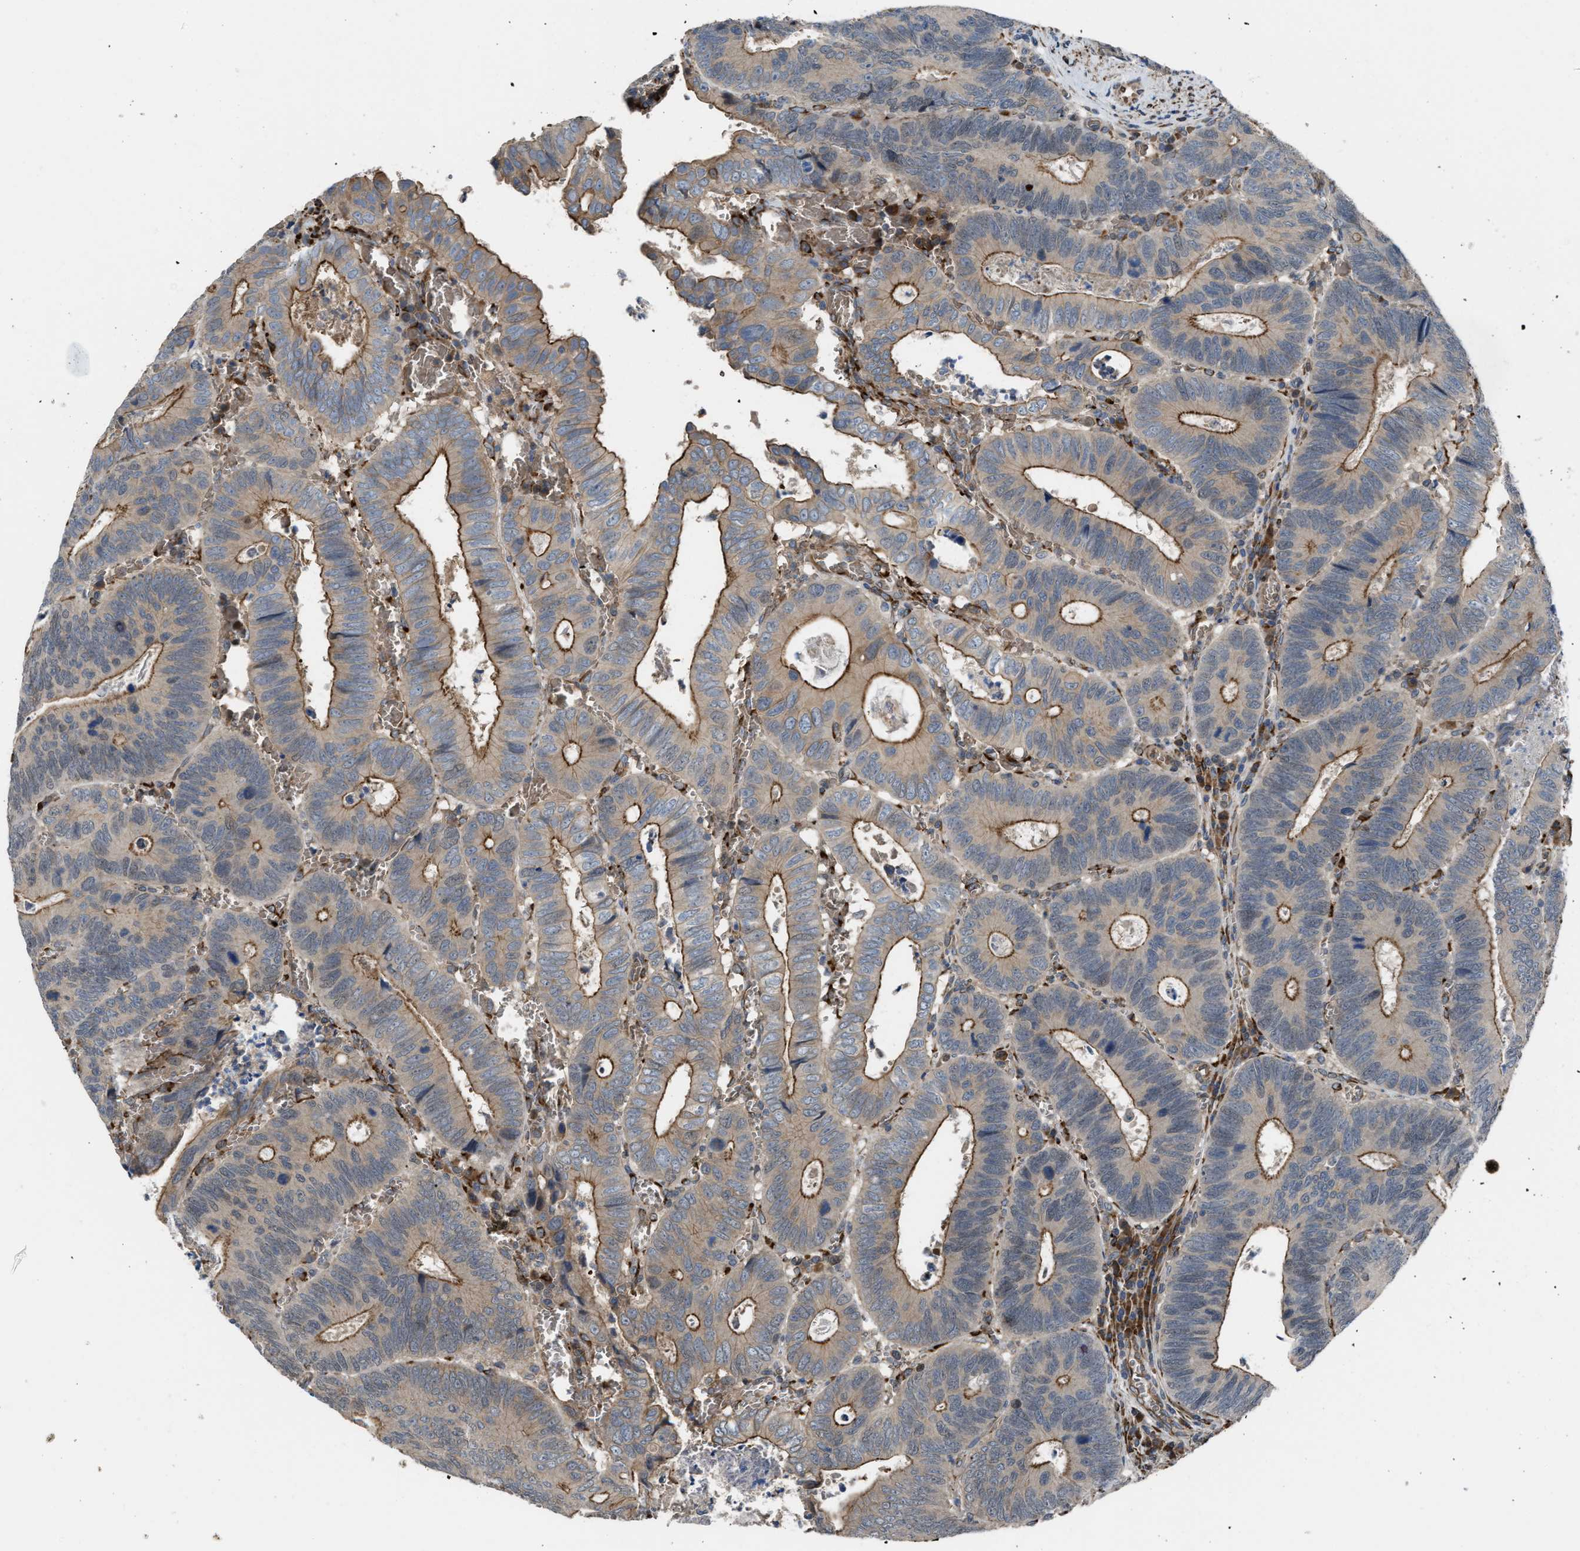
{"staining": {"intensity": "moderate", "quantity": "25%-75%", "location": "cytoplasmic/membranous"}, "tissue": "colorectal cancer", "cell_type": "Tumor cells", "image_type": "cancer", "snomed": [{"axis": "morphology", "description": "Inflammation, NOS"}, {"axis": "morphology", "description": "Adenocarcinoma, NOS"}, {"axis": "topography", "description": "Colon"}], "caption": "DAB immunohistochemical staining of colorectal adenocarcinoma demonstrates moderate cytoplasmic/membranous protein staining in about 25%-75% of tumor cells.", "gene": "SELENOM", "patient": {"sex": "male", "age": 72}}